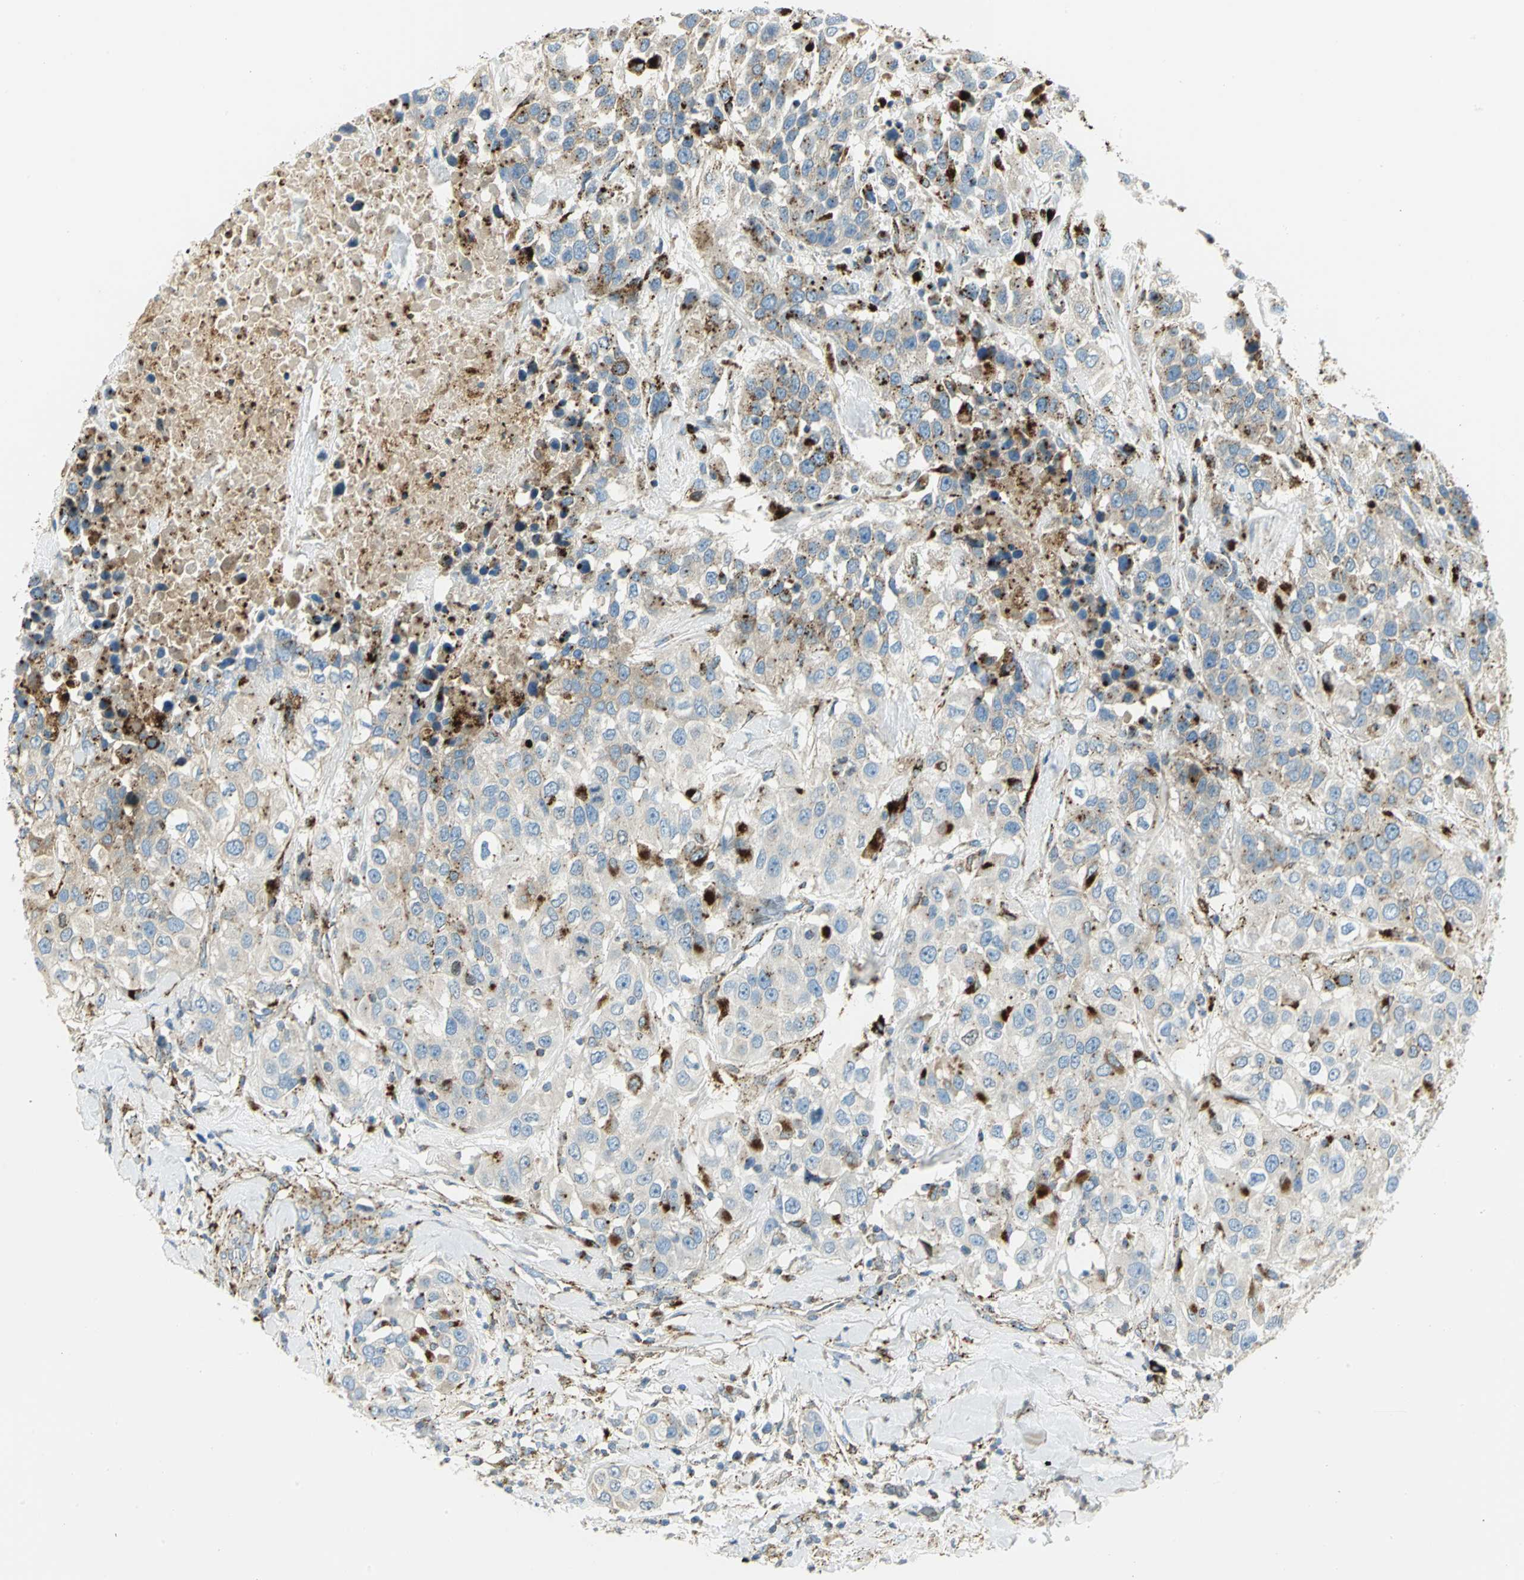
{"staining": {"intensity": "strong", "quantity": "25%-75%", "location": "cytoplasmic/membranous"}, "tissue": "urothelial cancer", "cell_type": "Tumor cells", "image_type": "cancer", "snomed": [{"axis": "morphology", "description": "Urothelial carcinoma, High grade"}, {"axis": "topography", "description": "Urinary bladder"}], "caption": "High-grade urothelial carcinoma stained with a brown dye shows strong cytoplasmic/membranous positive staining in about 25%-75% of tumor cells.", "gene": "ARSA", "patient": {"sex": "female", "age": 80}}